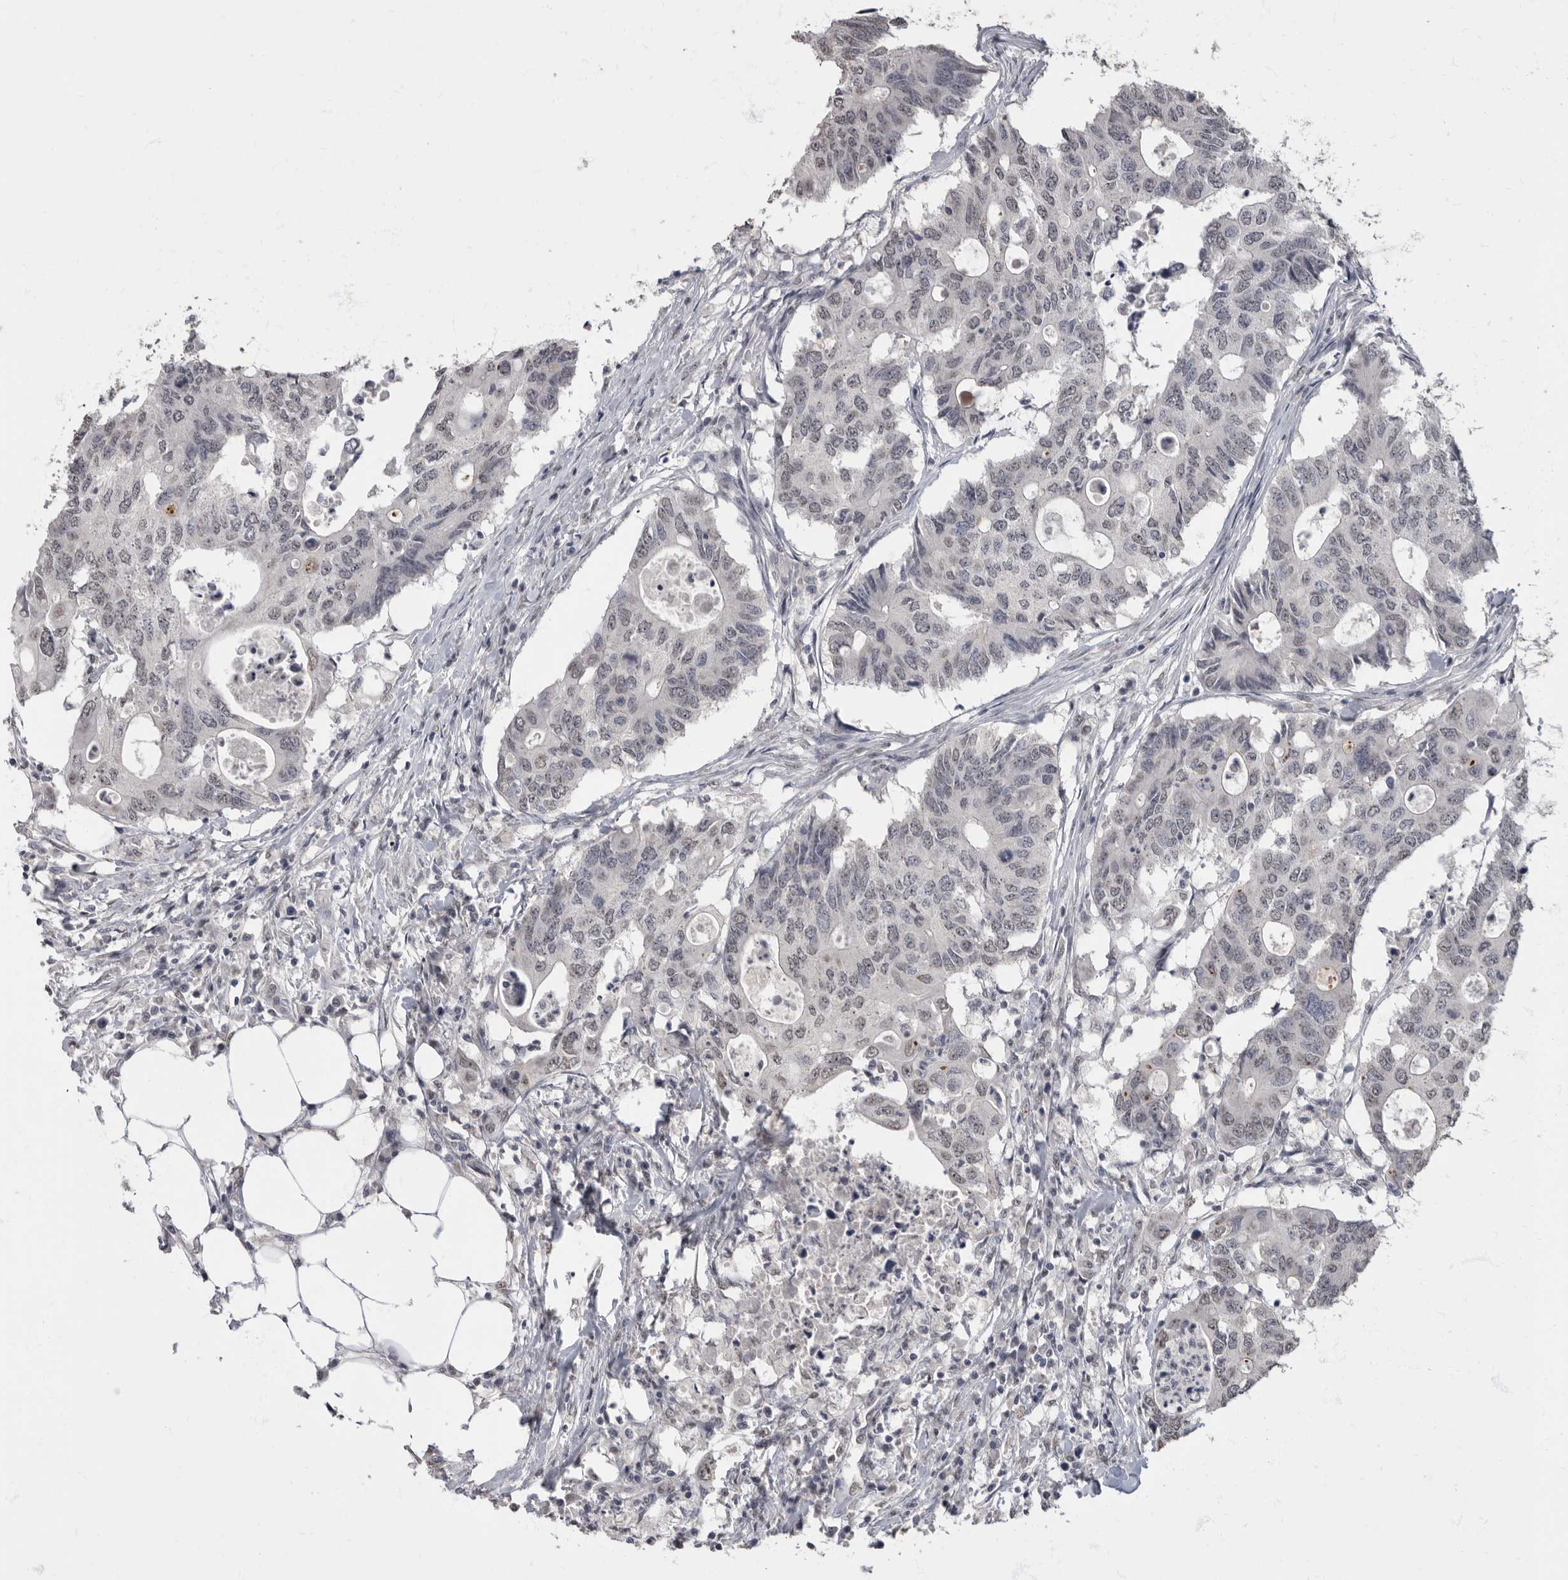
{"staining": {"intensity": "negative", "quantity": "none", "location": "none"}, "tissue": "colorectal cancer", "cell_type": "Tumor cells", "image_type": "cancer", "snomed": [{"axis": "morphology", "description": "Adenocarcinoma, NOS"}, {"axis": "topography", "description": "Colon"}], "caption": "DAB (3,3'-diaminobenzidine) immunohistochemical staining of colorectal adenocarcinoma exhibits no significant positivity in tumor cells.", "gene": "NBL1", "patient": {"sex": "male", "age": 71}}